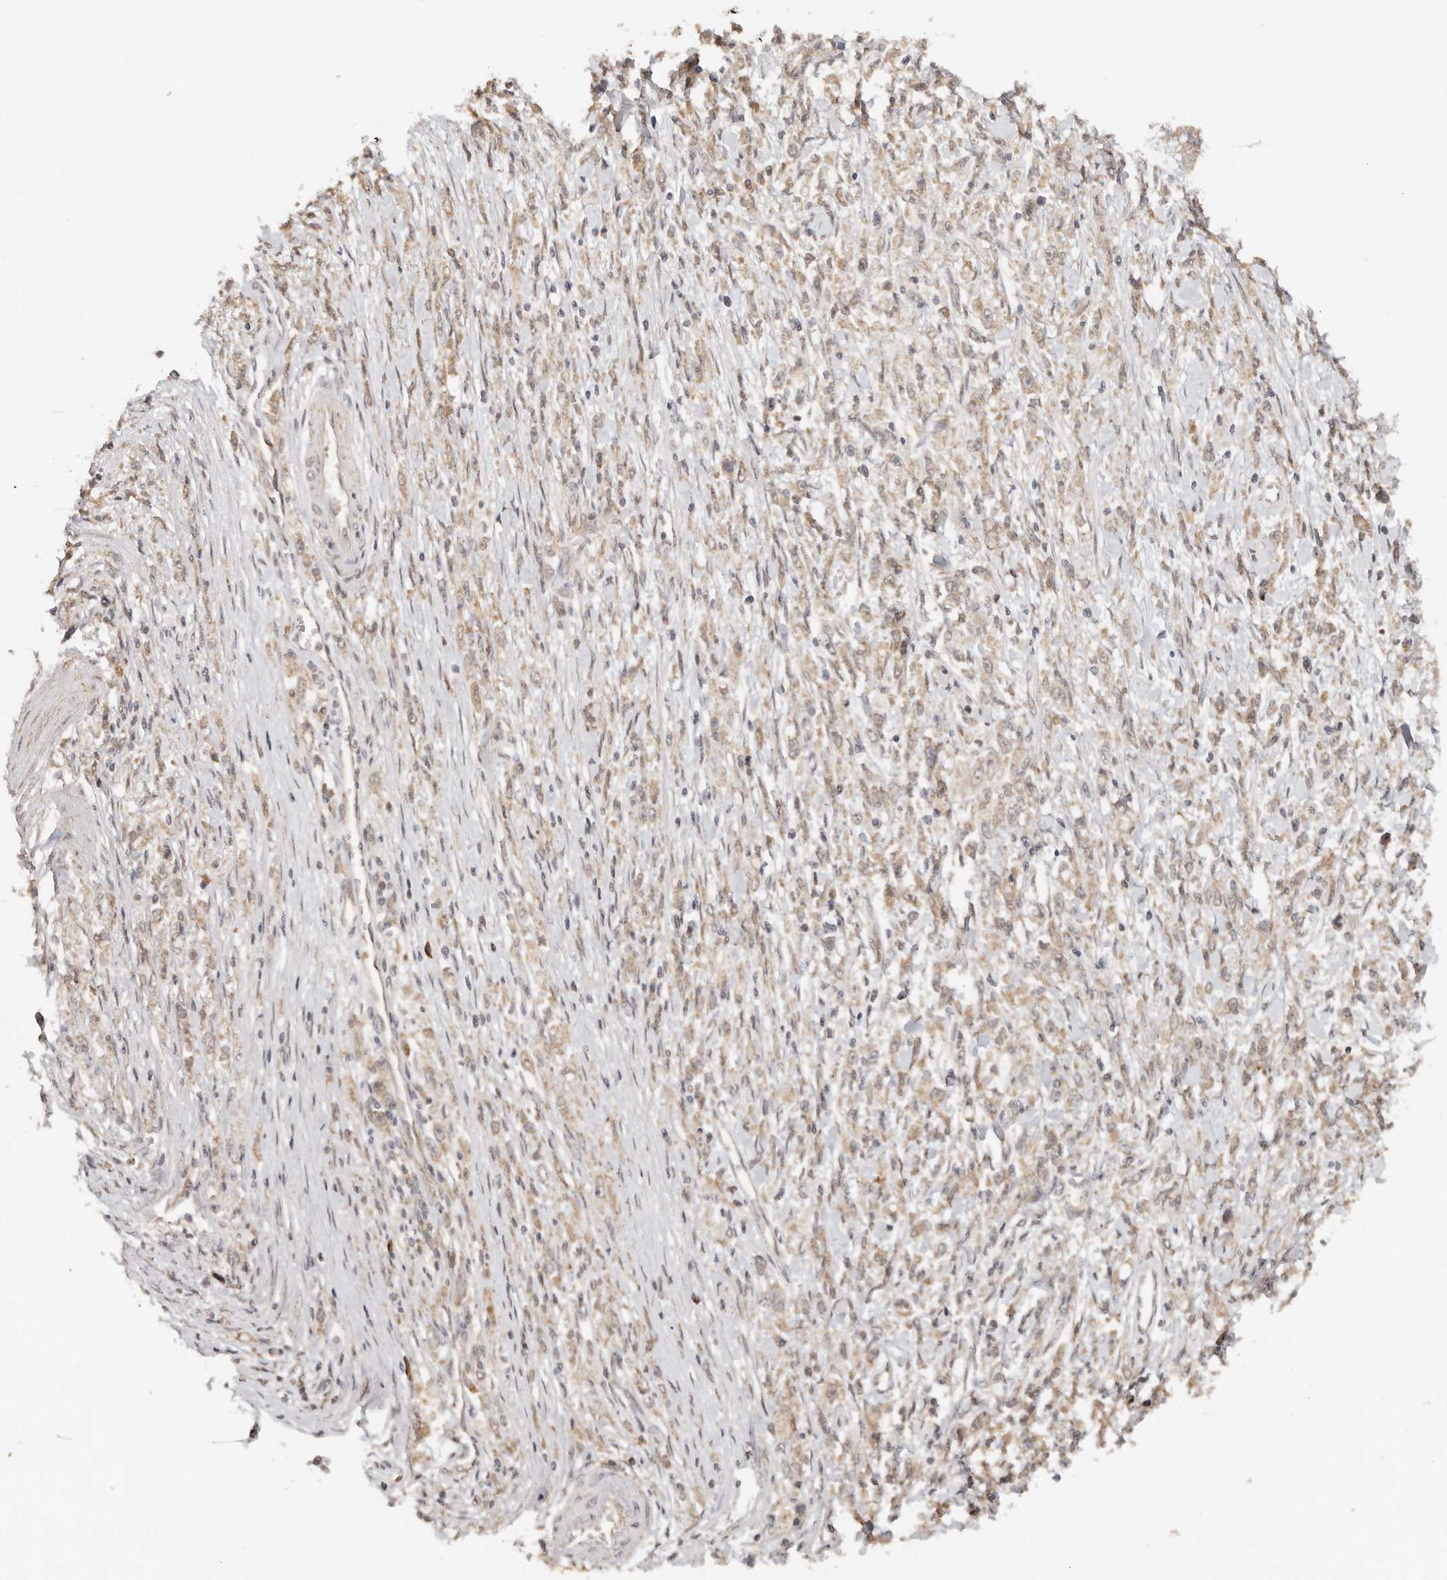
{"staining": {"intensity": "weak", "quantity": ">75%", "location": "cytoplasmic/membranous"}, "tissue": "stomach cancer", "cell_type": "Tumor cells", "image_type": "cancer", "snomed": [{"axis": "morphology", "description": "Adenocarcinoma, NOS"}, {"axis": "topography", "description": "Stomach"}], "caption": "Stomach cancer (adenocarcinoma) stained with IHC displays weak cytoplasmic/membranous positivity in about >75% of tumor cells.", "gene": "SEC14L1", "patient": {"sex": "female", "age": 59}}